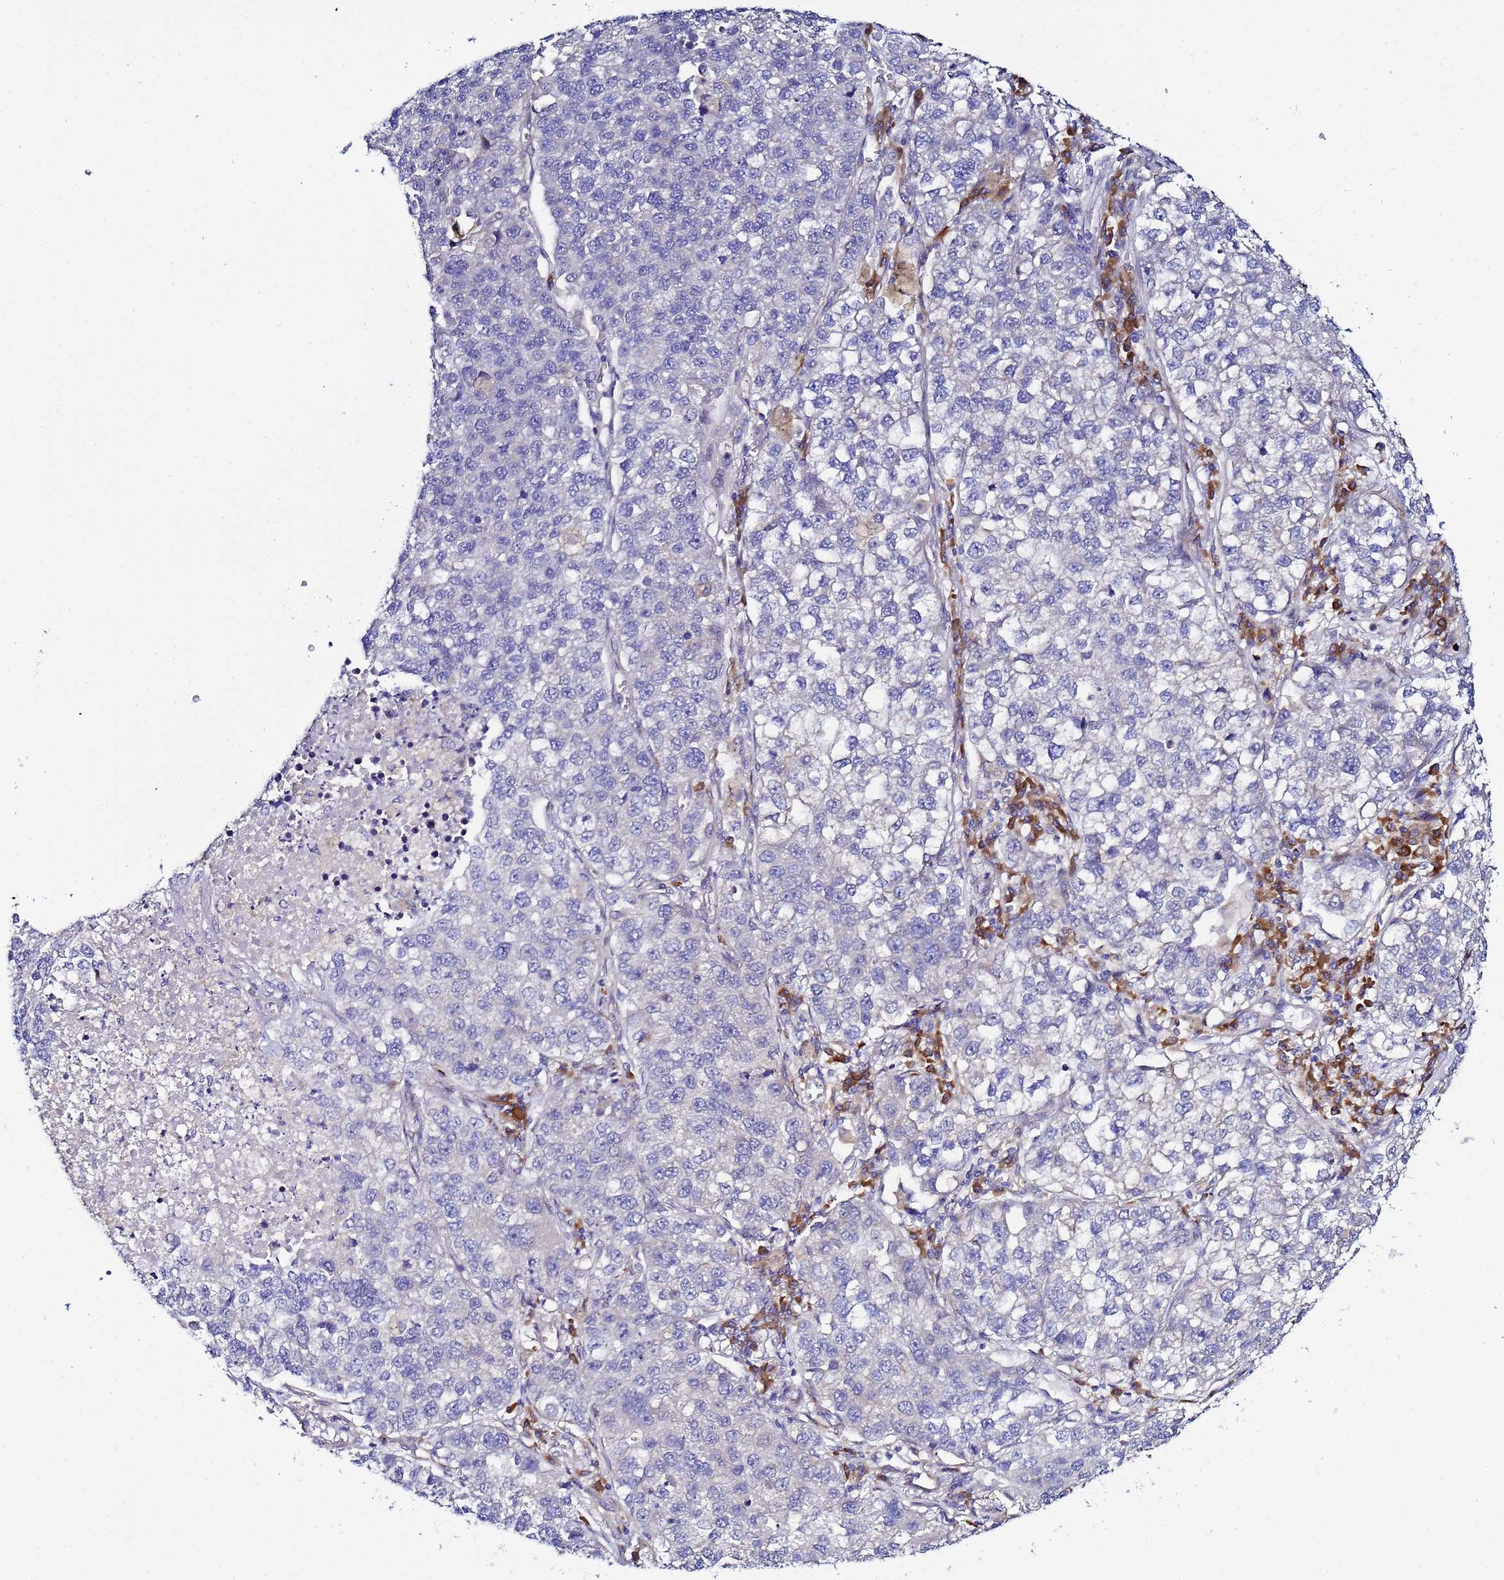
{"staining": {"intensity": "negative", "quantity": "none", "location": "none"}, "tissue": "lung cancer", "cell_type": "Tumor cells", "image_type": "cancer", "snomed": [{"axis": "morphology", "description": "Adenocarcinoma, NOS"}, {"axis": "topography", "description": "Lung"}], "caption": "An immunohistochemistry (IHC) micrograph of lung cancer (adenocarcinoma) is shown. There is no staining in tumor cells of lung cancer (adenocarcinoma).", "gene": "JRKL", "patient": {"sex": "male", "age": 49}}